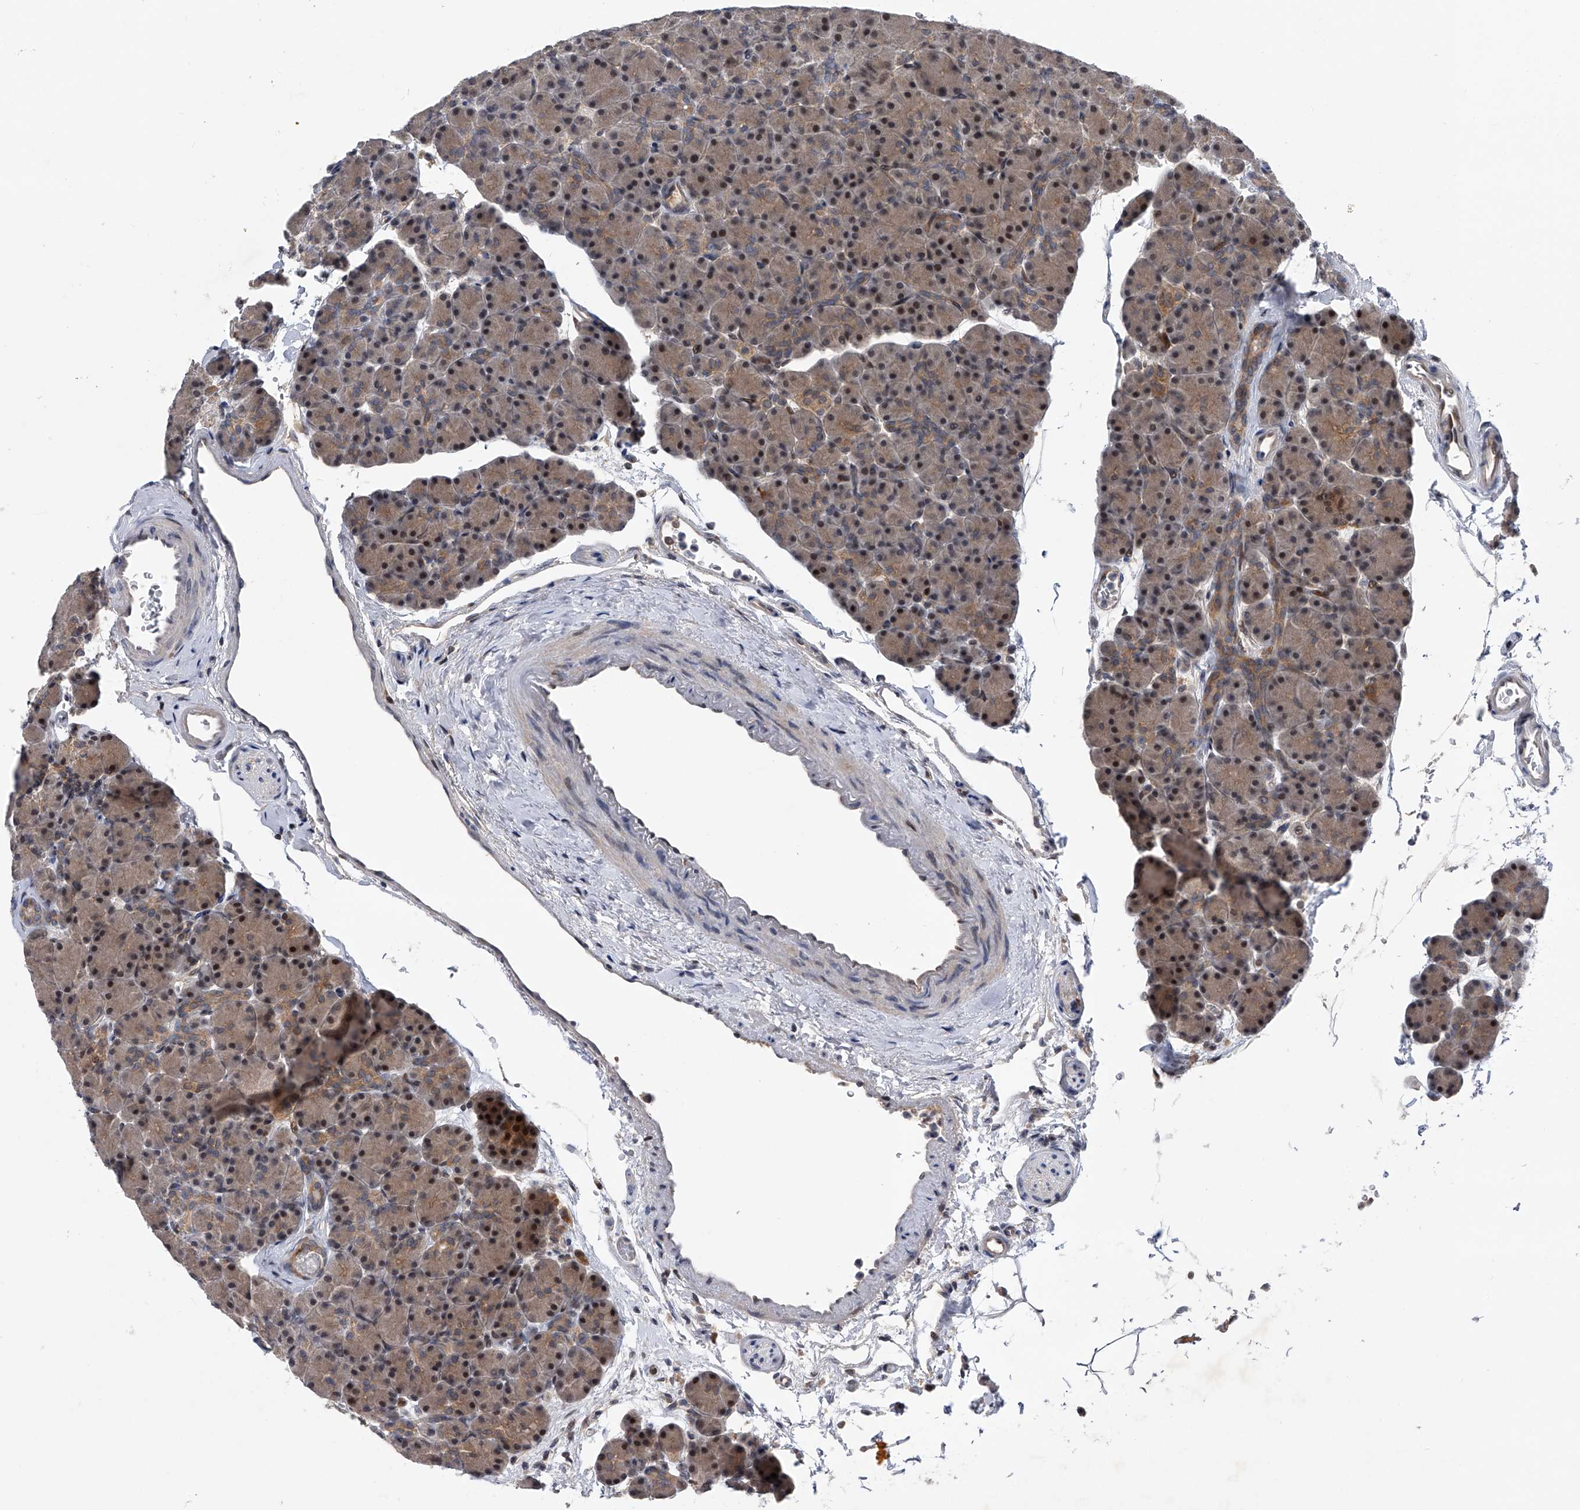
{"staining": {"intensity": "moderate", "quantity": ">75%", "location": "cytoplasmic/membranous,nuclear"}, "tissue": "pancreas", "cell_type": "Exocrine glandular cells", "image_type": "normal", "snomed": [{"axis": "morphology", "description": "Normal tissue, NOS"}, {"axis": "topography", "description": "Pancreas"}], "caption": "This micrograph exhibits IHC staining of normal pancreas, with medium moderate cytoplasmic/membranous,nuclear staining in approximately >75% of exocrine glandular cells.", "gene": "RWDD2A", "patient": {"sex": "female", "age": 43}}